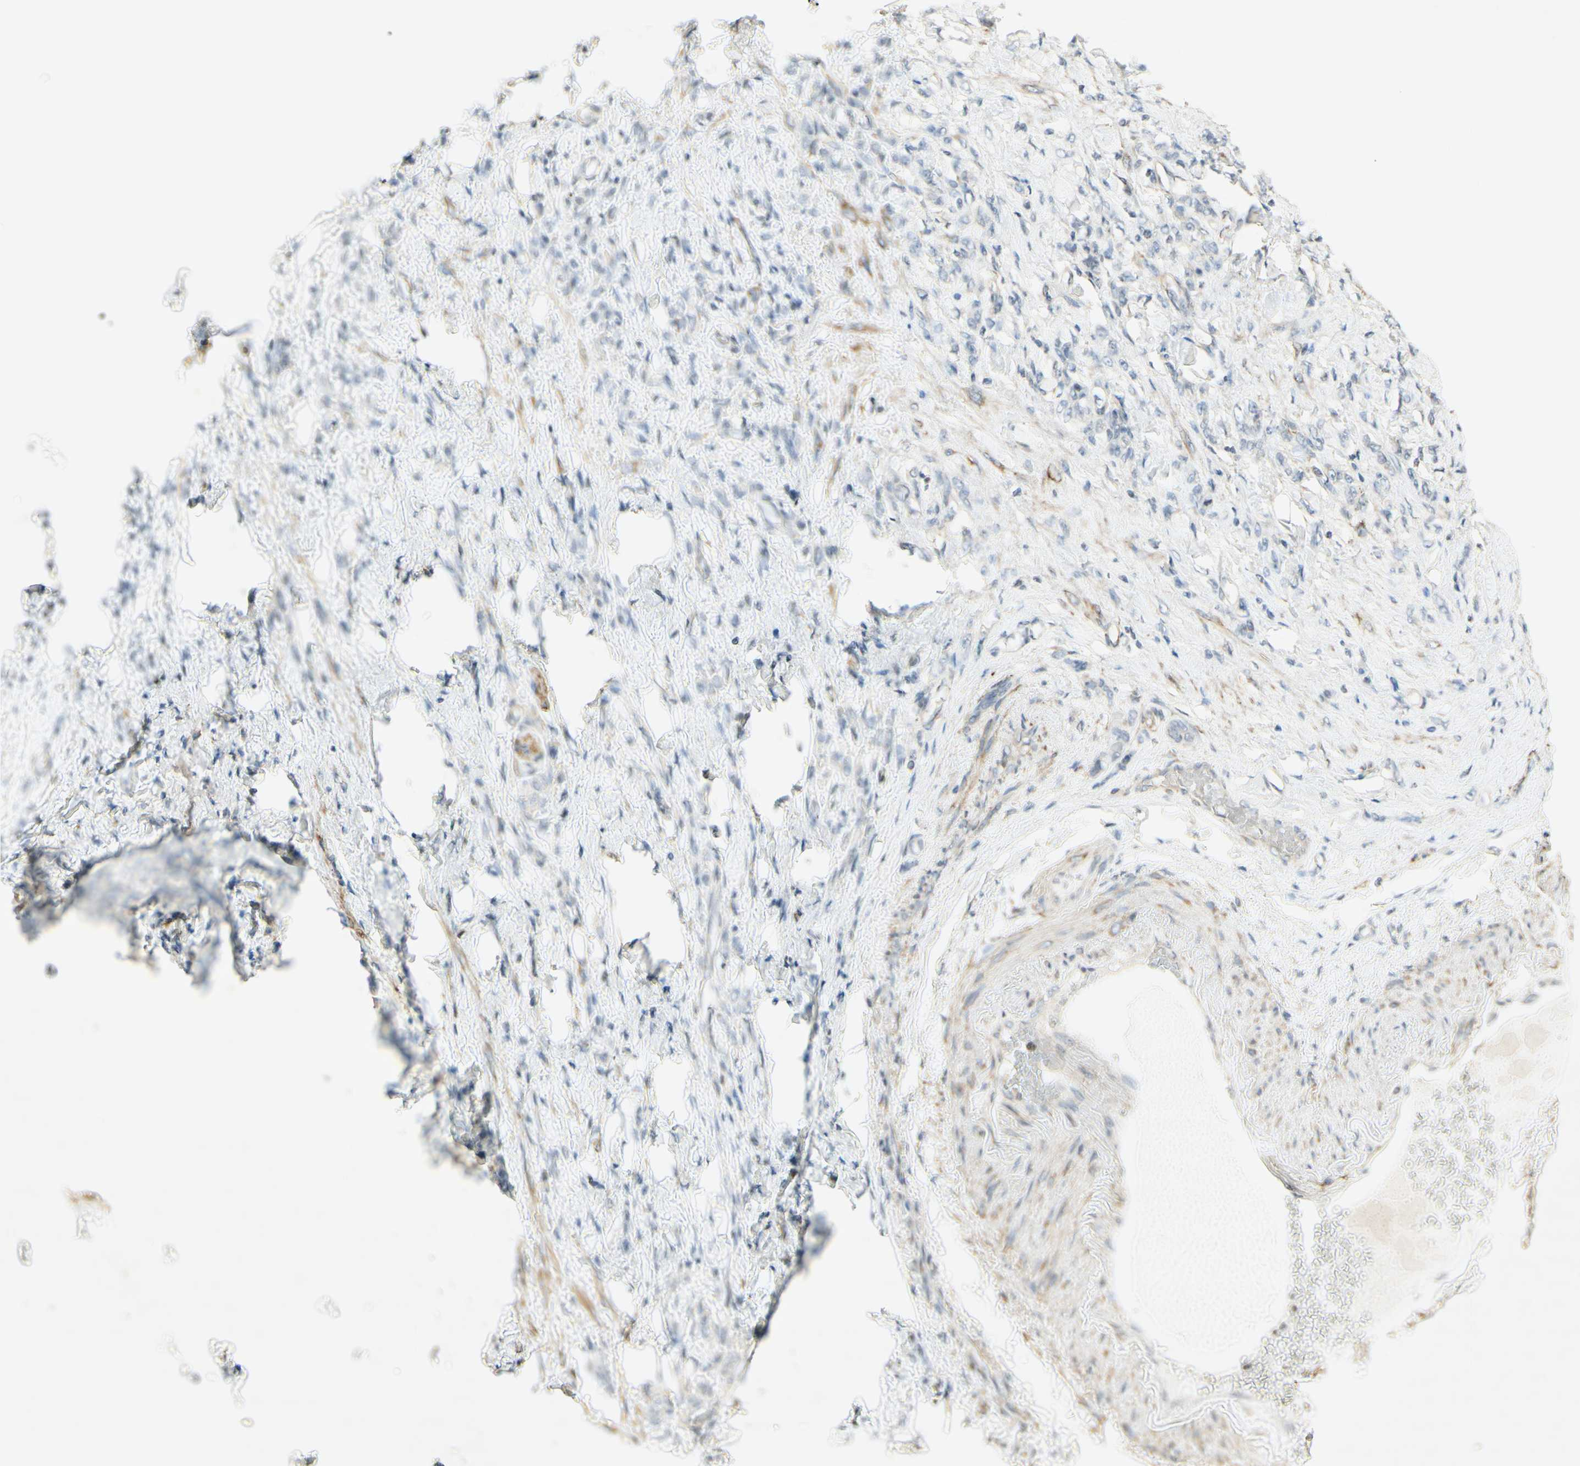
{"staining": {"intensity": "negative", "quantity": "none", "location": "none"}, "tissue": "stomach cancer", "cell_type": "Tumor cells", "image_type": "cancer", "snomed": [{"axis": "morphology", "description": "Adenocarcinoma, NOS"}, {"axis": "topography", "description": "Stomach"}], "caption": "Protein analysis of adenocarcinoma (stomach) shows no significant staining in tumor cells. Brightfield microscopy of immunohistochemistry stained with DAB (3,3'-diaminobenzidine) (brown) and hematoxylin (blue), captured at high magnification.", "gene": "MAP1B", "patient": {"sex": "male", "age": 82}}